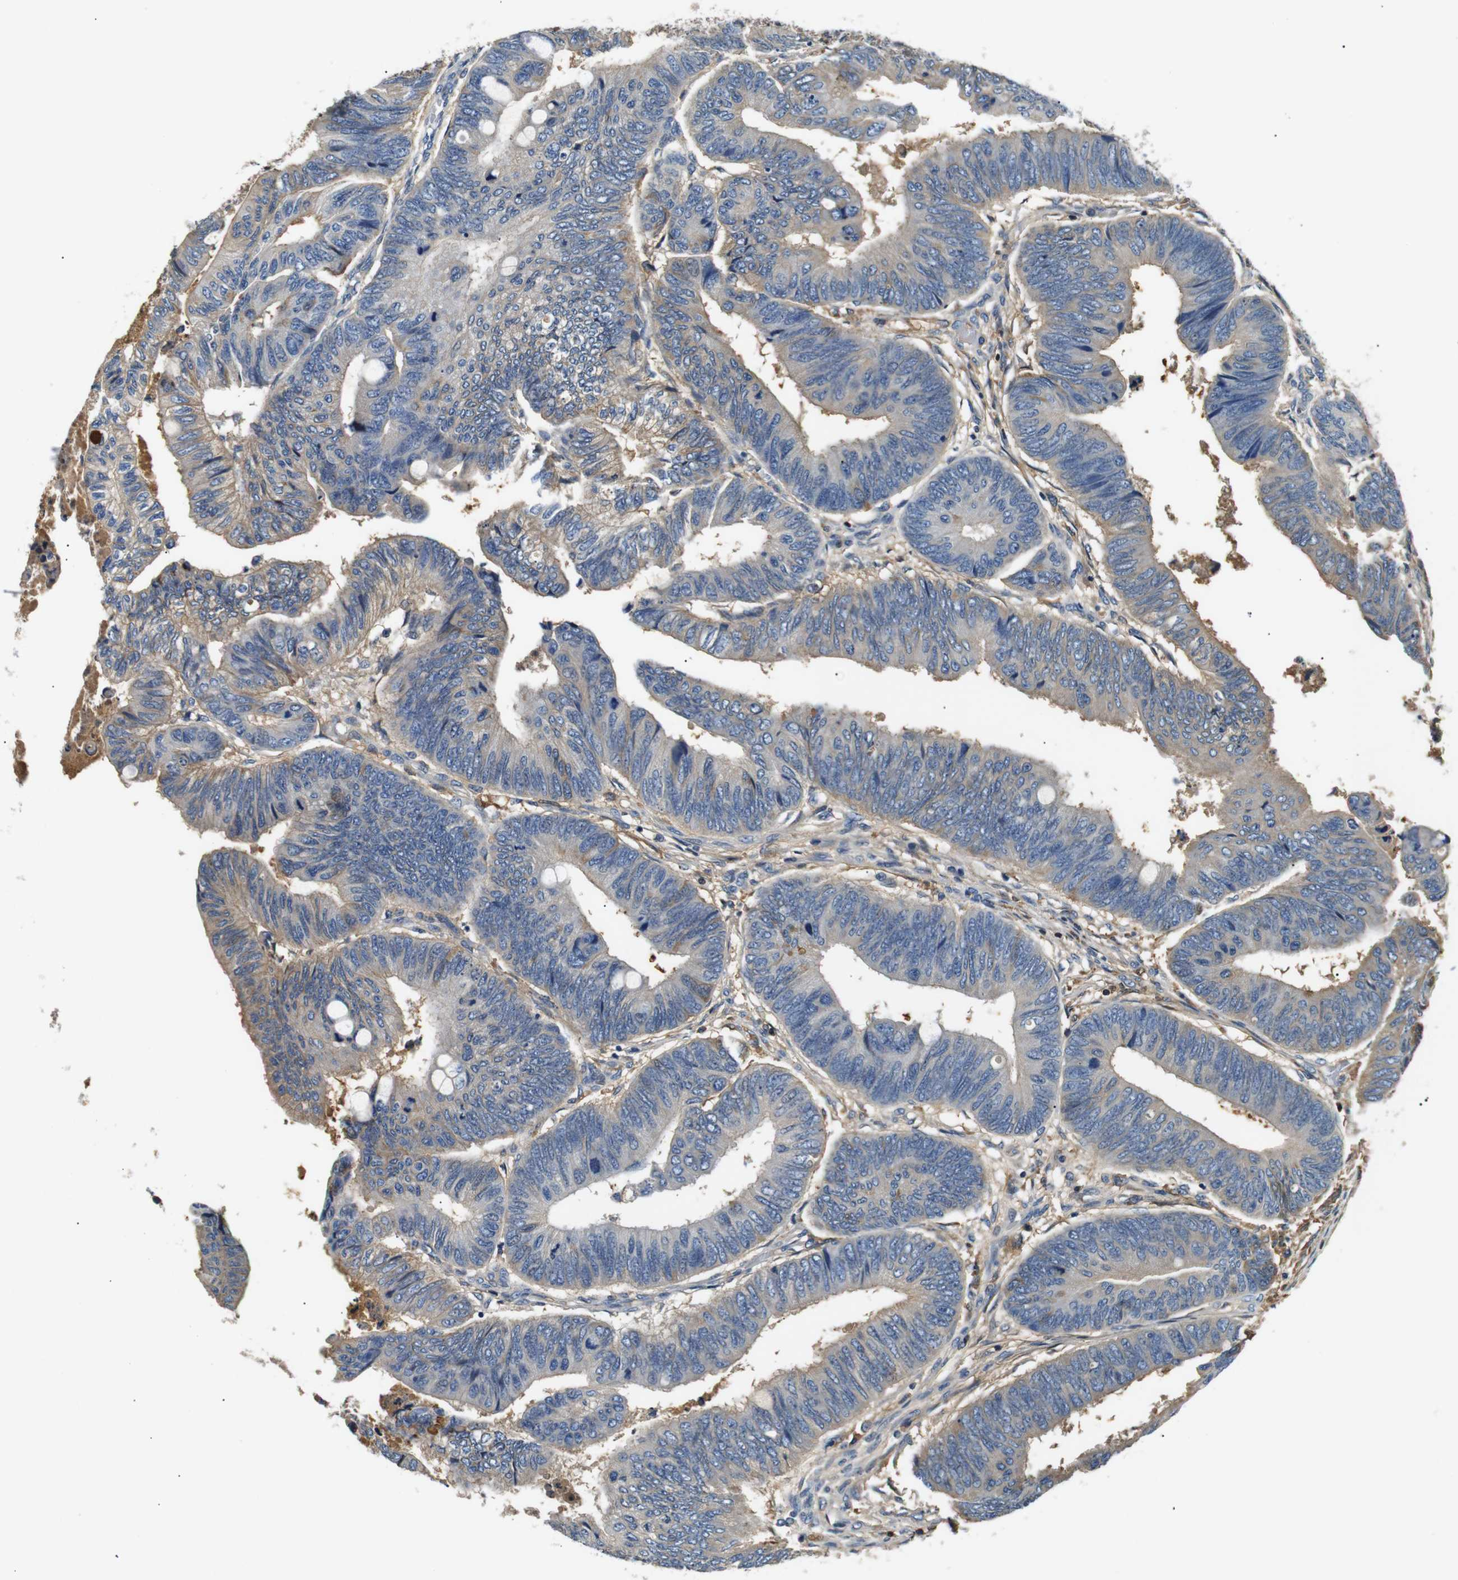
{"staining": {"intensity": "weak", "quantity": "<25%", "location": "cytoplasmic/membranous"}, "tissue": "colorectal cancer", "cell_type": "Tumor cells", "image_type": "cancer", "snomed": [{"axis": "morphology", "description": "Normal tissue, NOS"}, {"axis": "morphology", "description": "Adenocarcinoma, NOS"}, {"axis": "topography", "description": "Rectum"}, {"axis": "topography", "description": "Peripheral nerve tissue"}], "caption": "This image is of colorectal adenocarcinoma stained with immunohistochemistry (IHC) to label a protein in brown with the nuclei are counter-stained blue. There is no staining in tumor cells.", "gene": "LHCGR", "patient": {"sex": "male", "age": 92}}